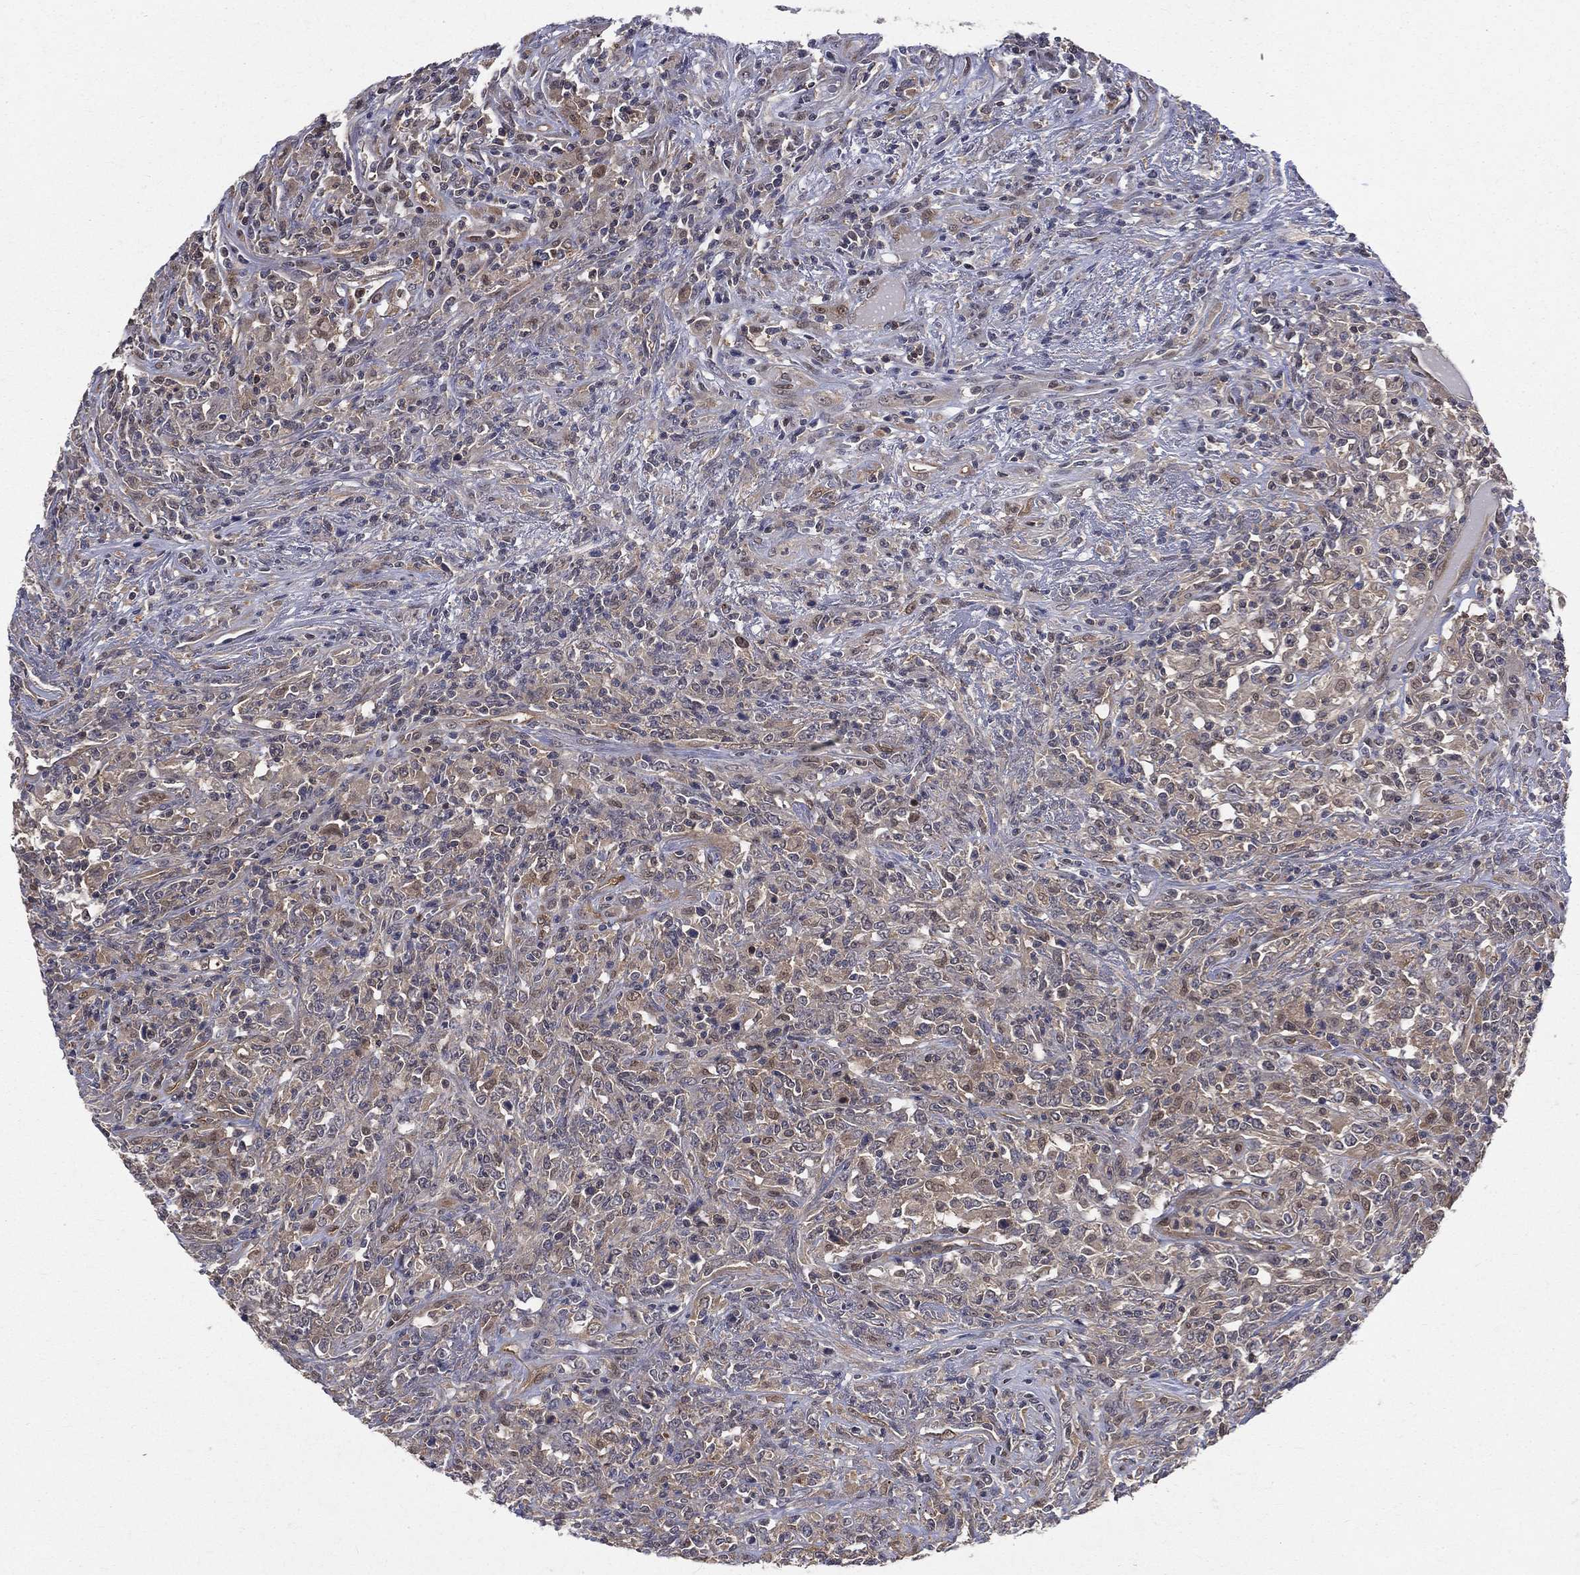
{"staining": {"intensity": "moderate", "quantity": "<25%", "location": "cytoplasmic/membranous,nuclear"}, "tissue": "lymphoma", "cell_type": "Tumor cells", "image_type": "cancer", "snomed": [{"axis": "morphology", "description": "Malignant lymphoma, non-Hodgkin's type, High grade"}, {"axis": "topography", "description": "Lung"}], "caption": "Immunohistochemical staining of human malignant lymphoma, non-Hodgkin's type (high-grade) exhibits low levels of moderate cytoplasmic/membranous and nuclear expression in about <25% of tumor cells.", "gene": "GMPR2", "patient": {"sex": "male", "age": 79}}